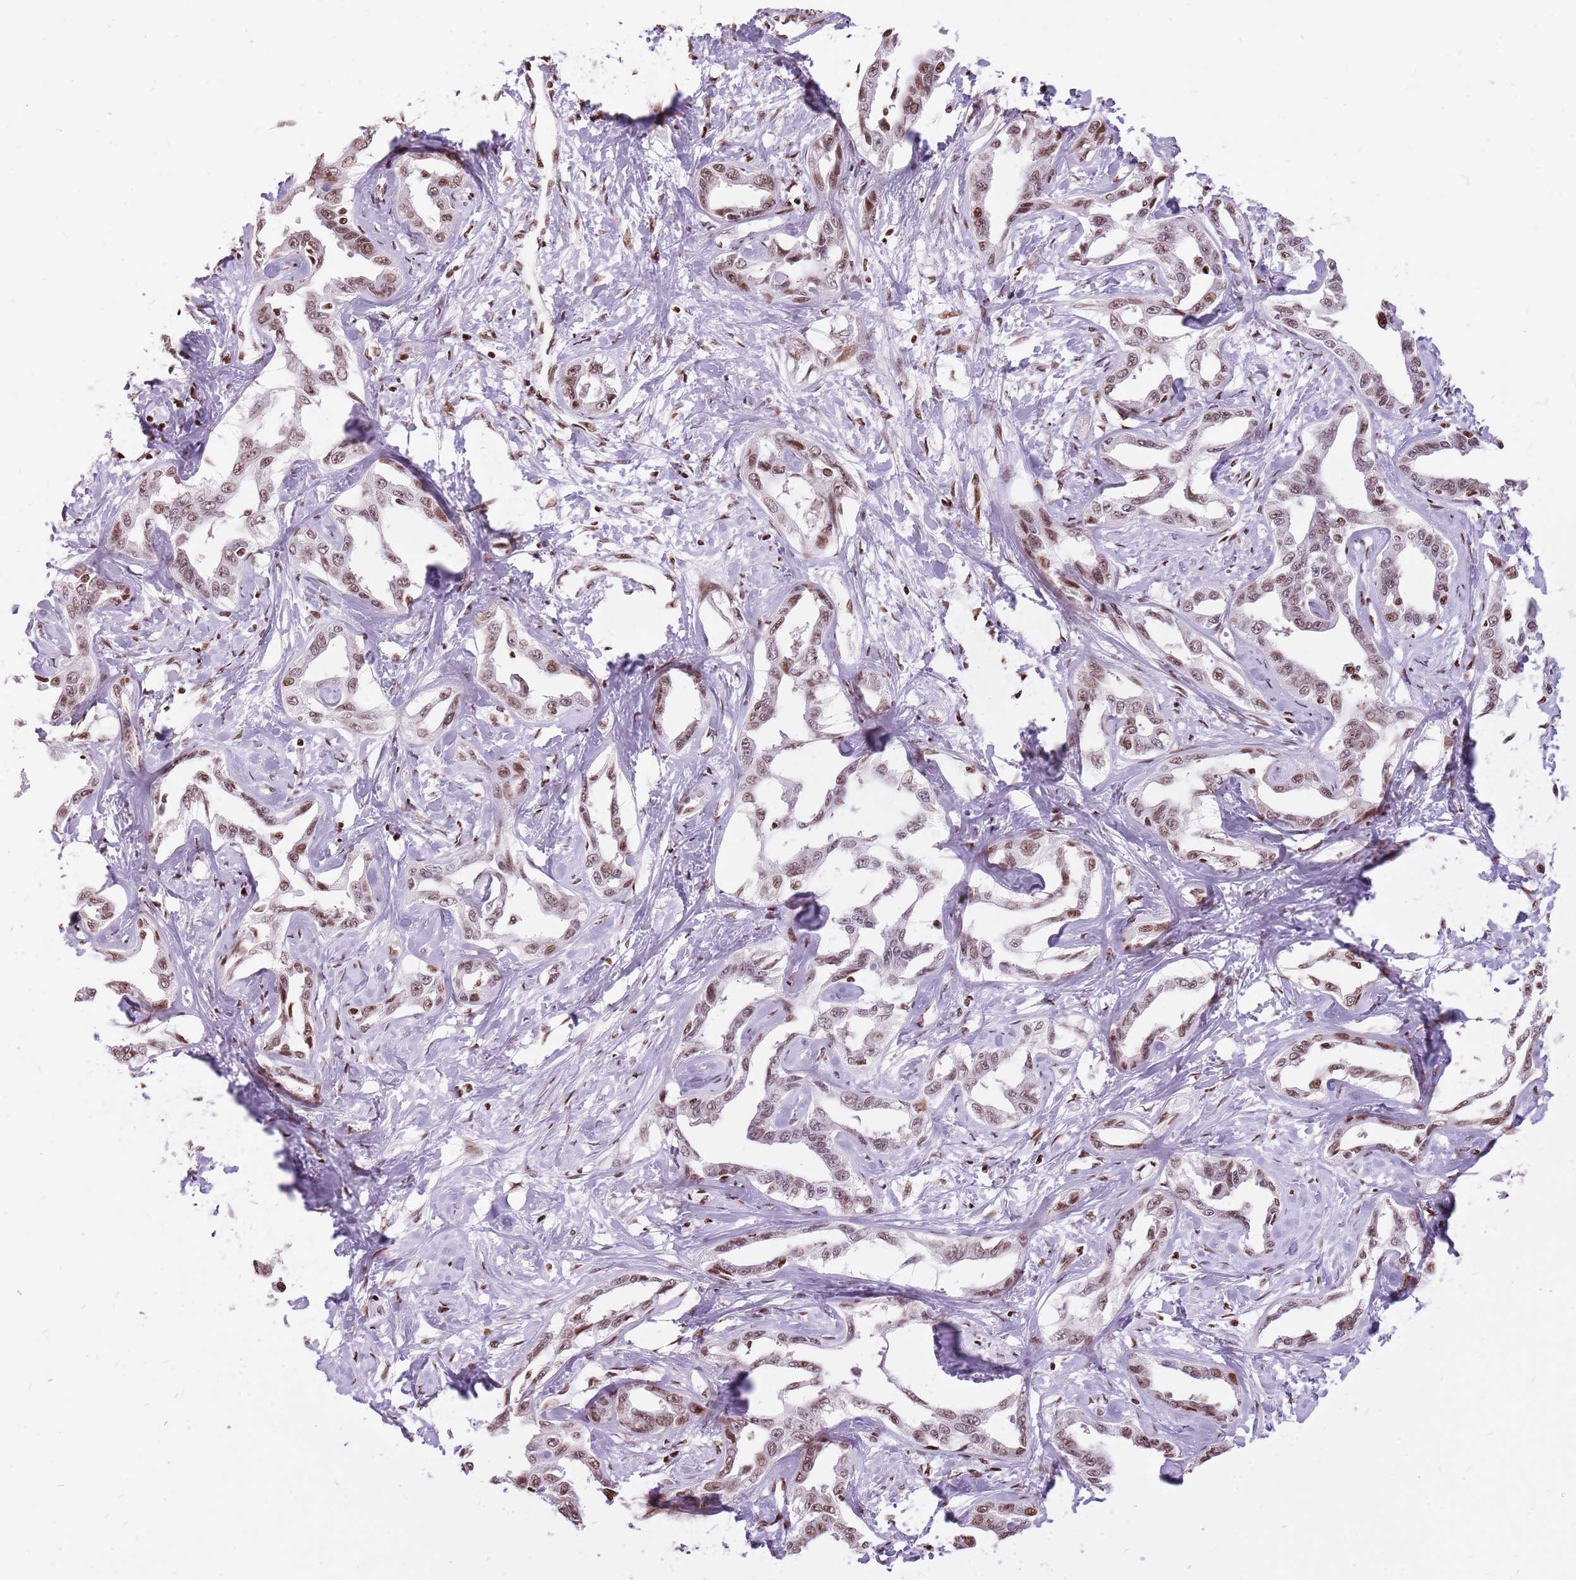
{"staining": {"intensity": "moderate", "quantity": ">75%", "location": "nuclear"}, "tissue": "liver cancer", "cell_type": "Tumor cells", "image_type": "cancer", "snomed": [{"axis": "morphology", "description": "Cholangiocarcinoma"}, {"axis": "topography", "description": "Liver"}], "caption": "Liver cancer (cholangiocarcinoma) was stained to show a protein in brown. There is medium levels of moderate nuclear expression in about >75% of tumor cells. (Brightfield microscopy of DAB IHC at high magnification).", "gene": "WASHC4", "patient": {"sex": "male", "age": 59}}